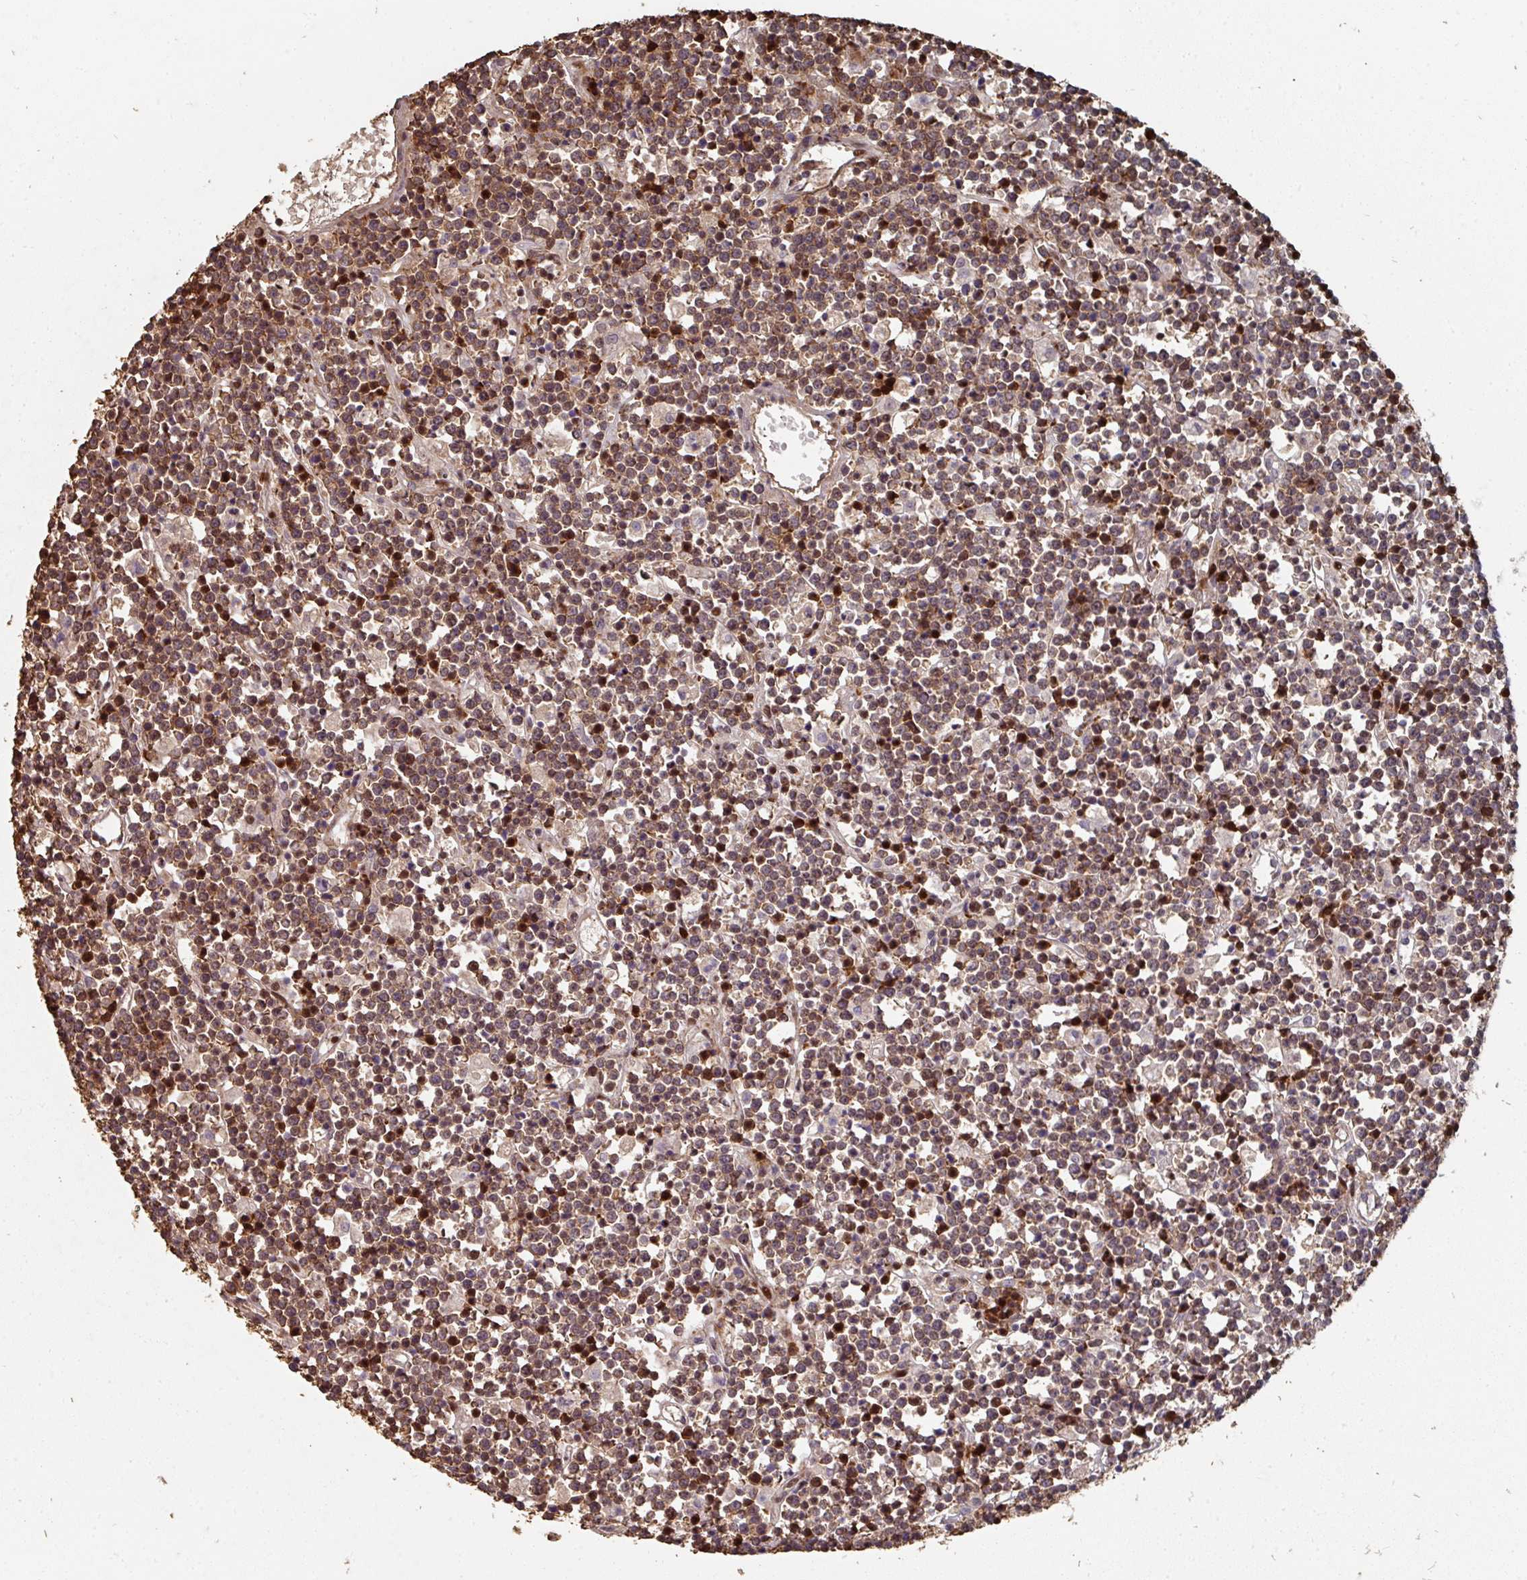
{"staining": {"intensity": "moderate", "quantity": ">75%", "location": "cytoplasmic/membranous"}, "tissue": "lymphoma", "cell_type": "Tumor cells", "image_type": "cancer", "snomed": [{"axis": "morphology", "description": "Malignant lymphoma, non-Hodgkin's type, High grade"}, {"axis": "topography", "description": "Ovary"}], "caption": "Human lymphoma stained with a brown dye shows moderate cytoplasmic/membranous positive staining in about >75% of tumor cells.", "gene": "CA7", "patient": {"sex": "female", "age": 56}}